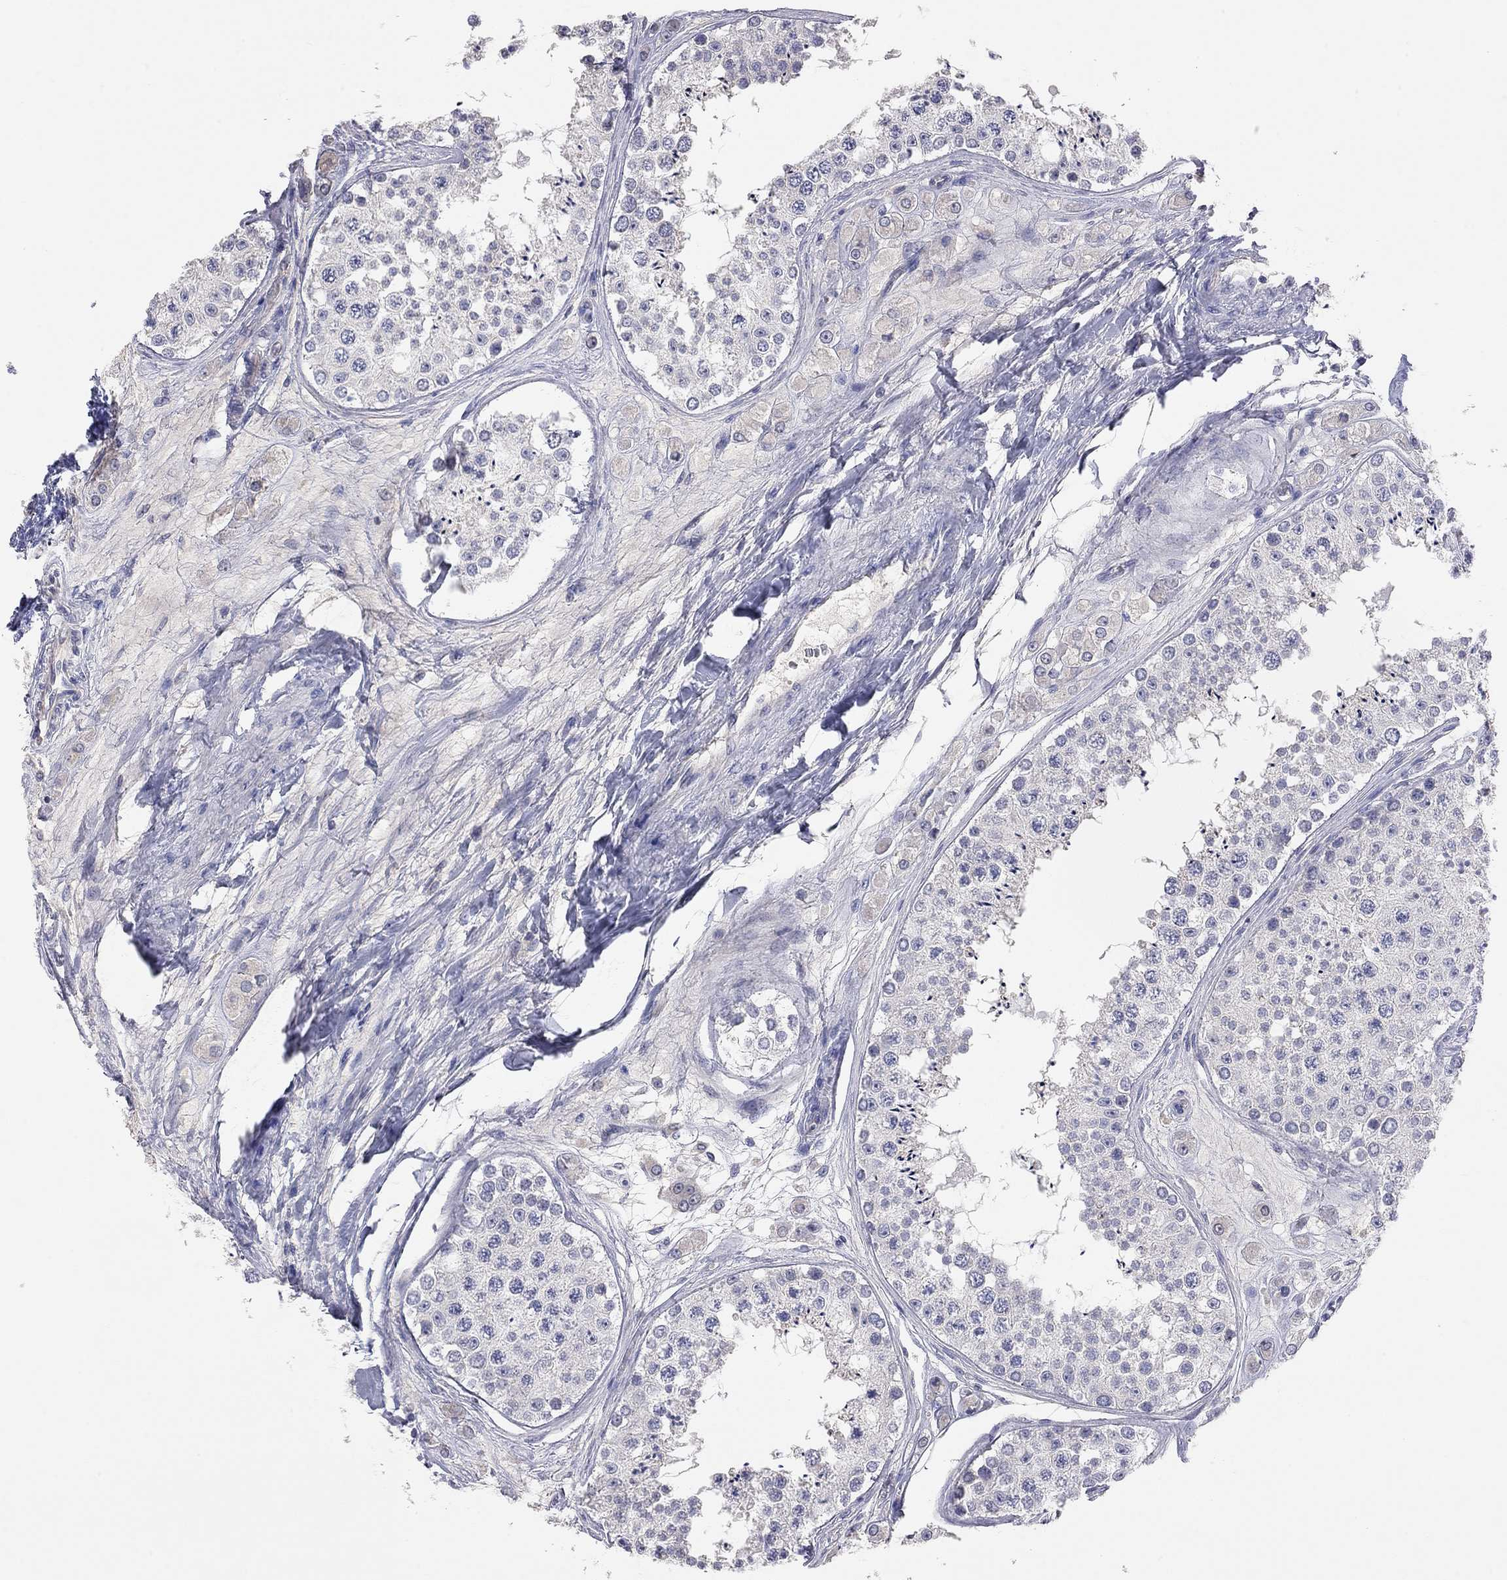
{"staining": {"intensity": "negative", "quantity": "none", "location": "none"}, "tissue": "testis", "cell_type": "Cells in seminiferous ducts", "image_type": "normal", "snomed": [{"axis": "morphology", "description": "Normal tissue, NOS"}, {"axis": "topography", "description": "Testis"}], "caption": "High power microscopy micrograph of an IHC image of benign testis, revealing no significant expression in cells in seminiferous ducts. (Brightfield microscopy of DAB (3,3'-diaminobenzidine) IHC at high magnification).", "gene": "KCNB1", "patient": {"sex": "male", "age": 25}}